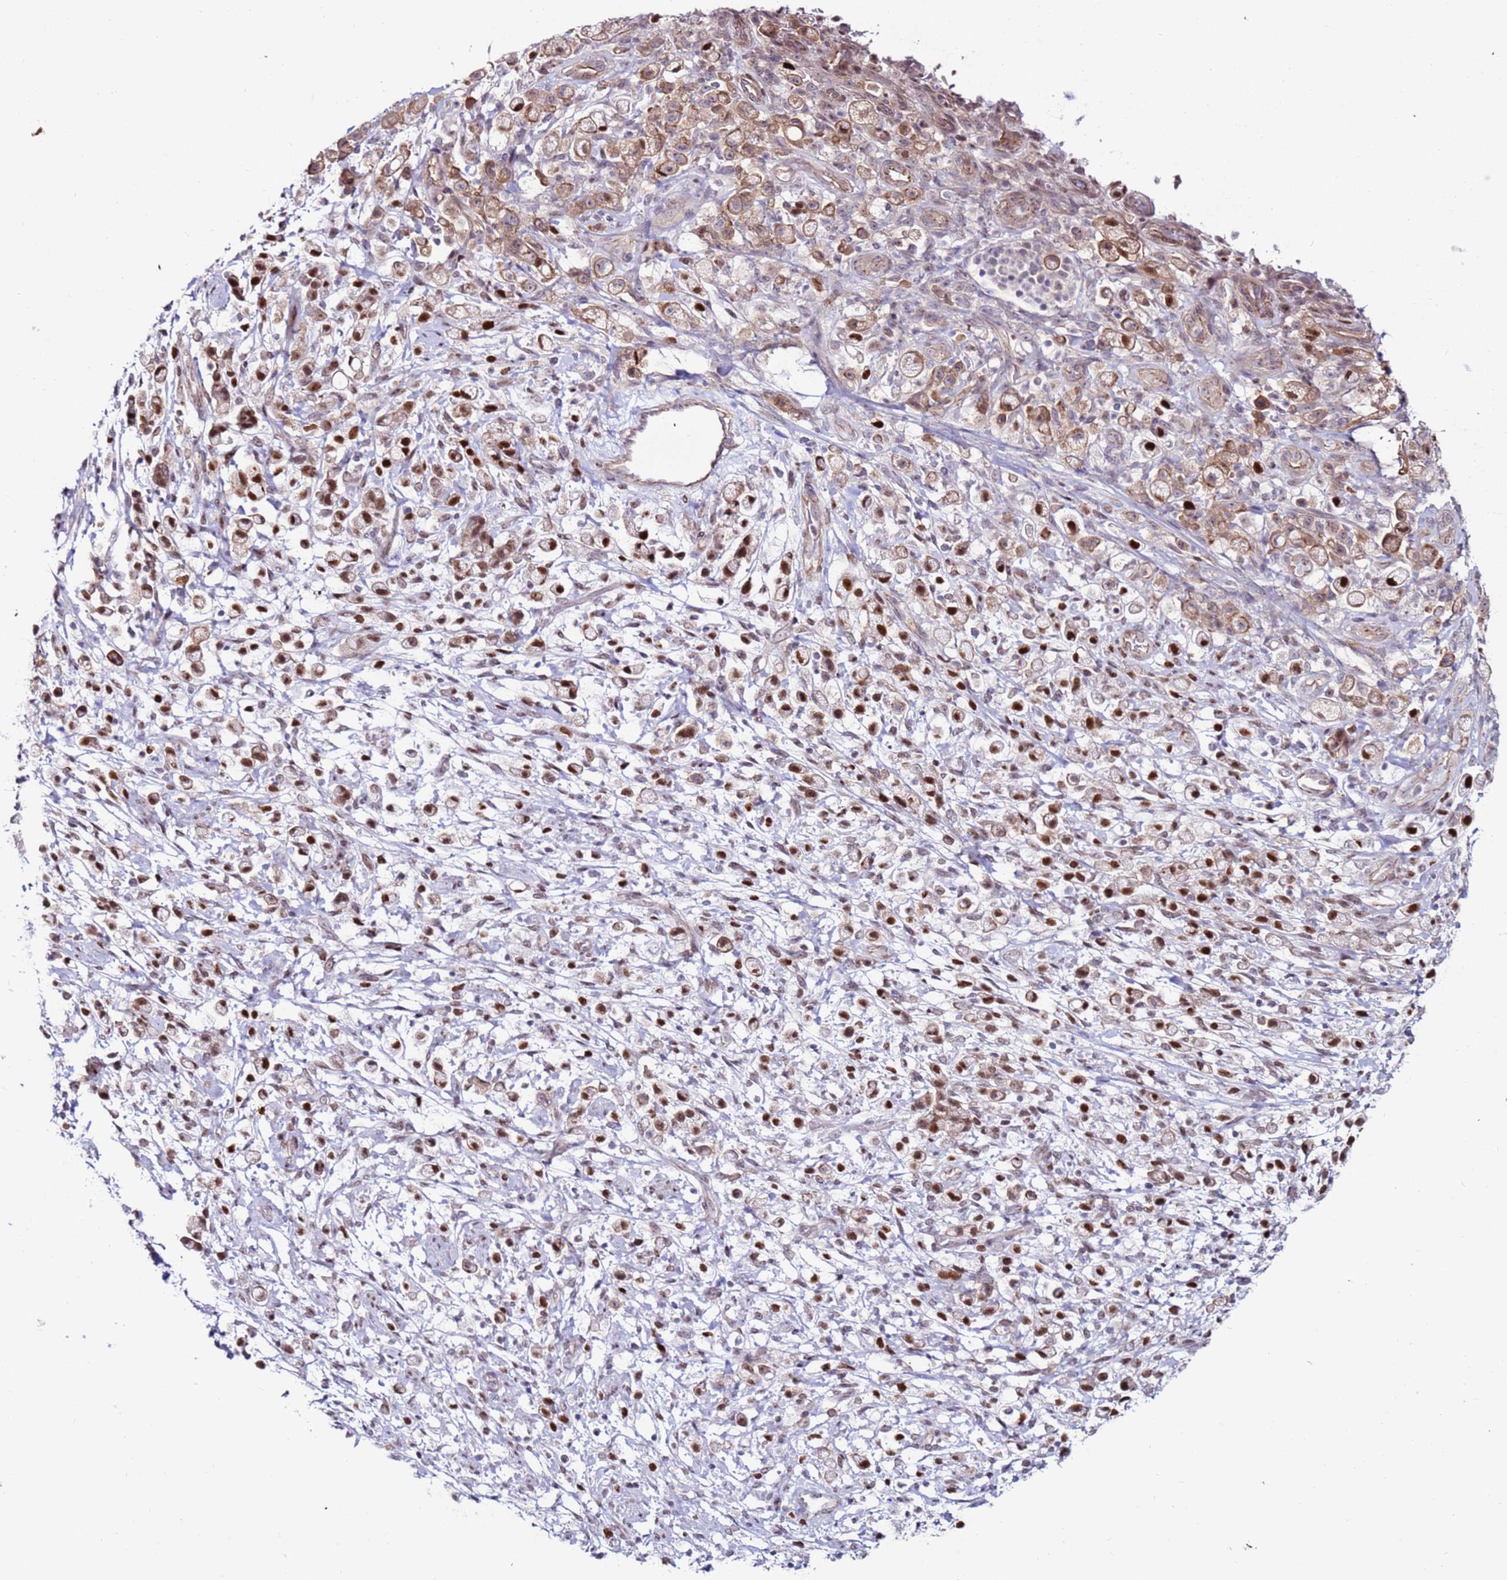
{"staining": {"intensity": "moderate", "quantity": ">75%", "location": "cytoplasmic/membranous,nuclear"}, "tissue": "stomach cancer", "cell_type": "Tumor cells", "image_type": "cancer", "snomed": [{"axis": "morphology", "description": "Adenocarcinoma, NOS"}, {"axis": "topography", "description": "Stomach"}], "caption": "Tumor cells show moderate cytoplasmic/membranous and nuclear staining in approximately >75% of cells in stomach adenocarcinoma.", "gene": "KPNA4", "patient": {"sex": "female", "age": 60}}